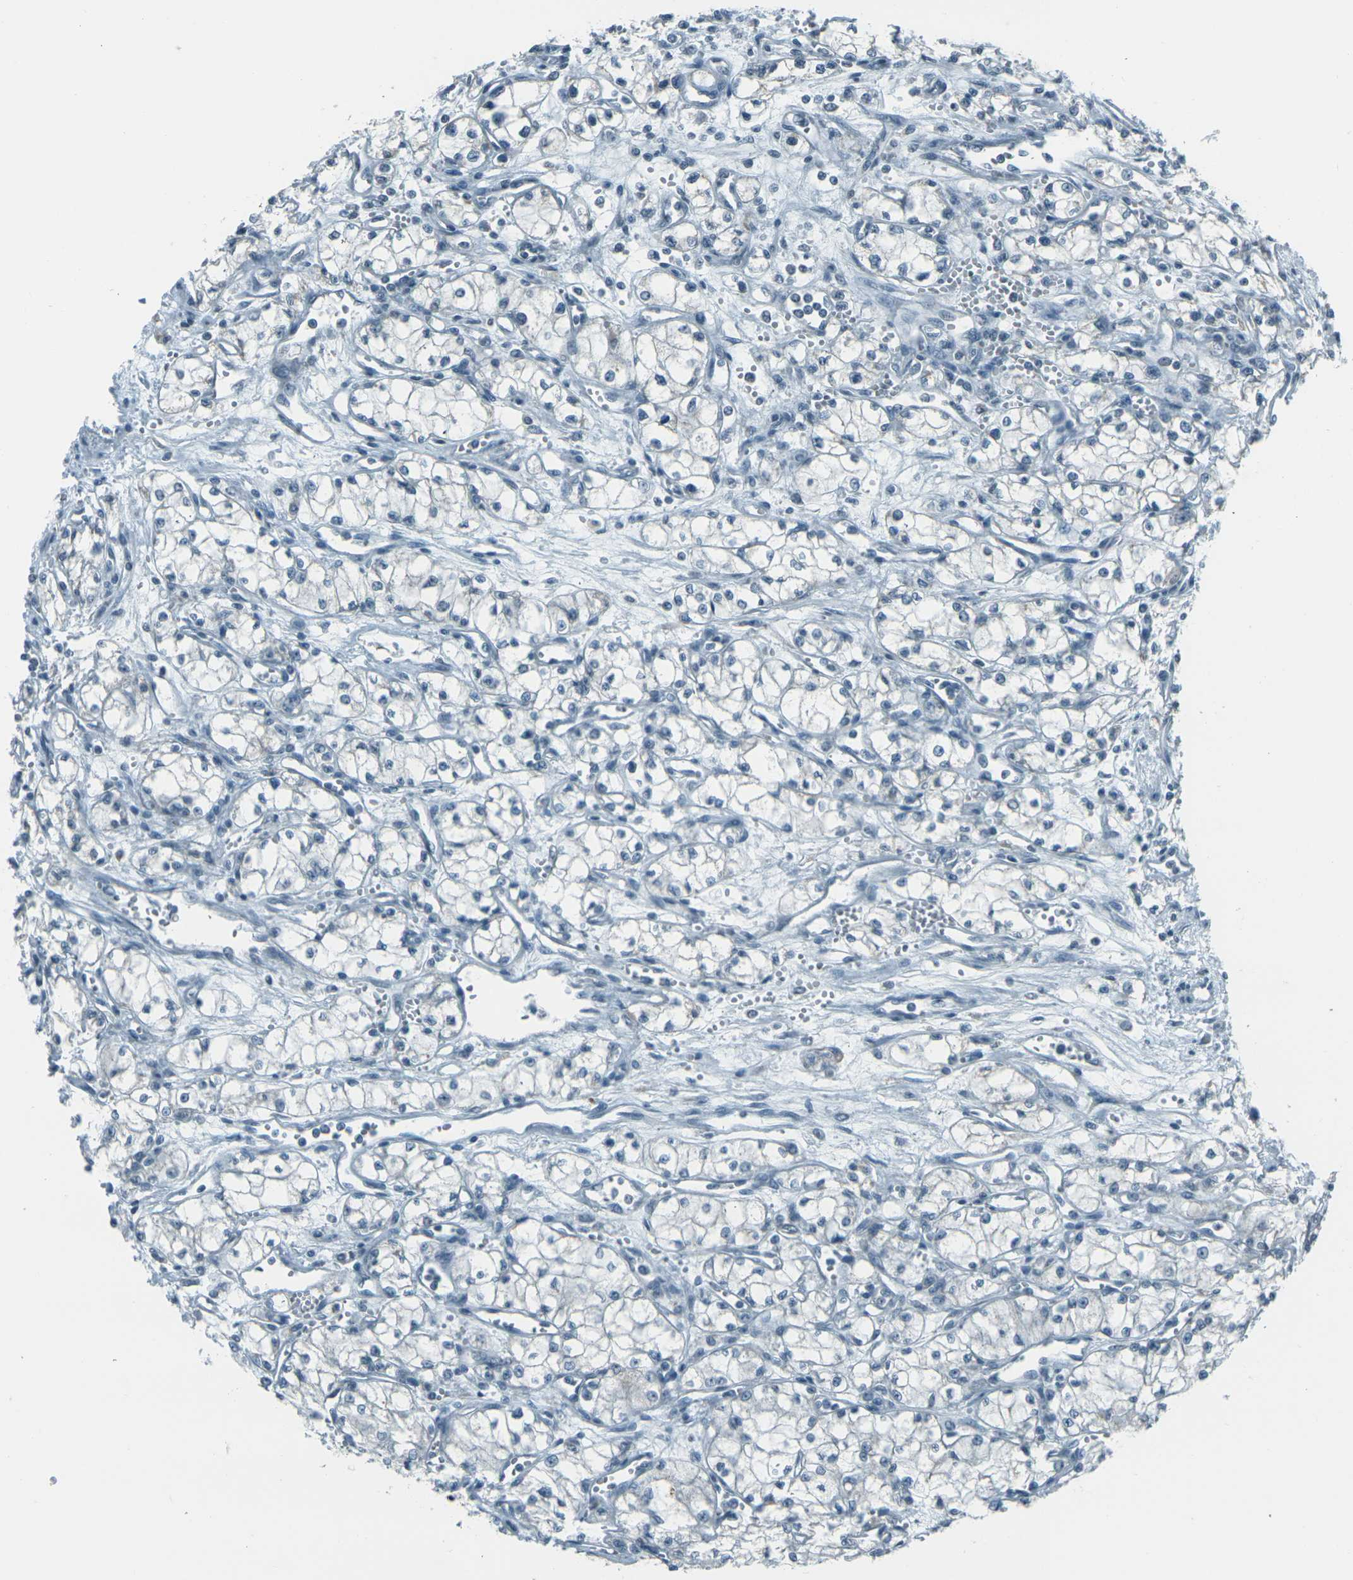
{"staining": {"intensity": "negative", "quantity": "none", "location": "none"}, "tissue": "renal cancer", "cell_type": "Tumor cells", "image_type": "cancer", "snomed": [{"axis": "morphology", "description": "Normal tissue, NOS"}, {"axis": "morphology", "description": "Adenocarcinoma, NOS"}, {"axis": "topography", "description": "Kidney"}], "caption": "The immunohistochemistry histopathology image has no significant expression in tumor cells of adenocarcinoma (renal) tissue.", "gene": "H2BC1", "patient": {"sex": "male", "age": 59}}